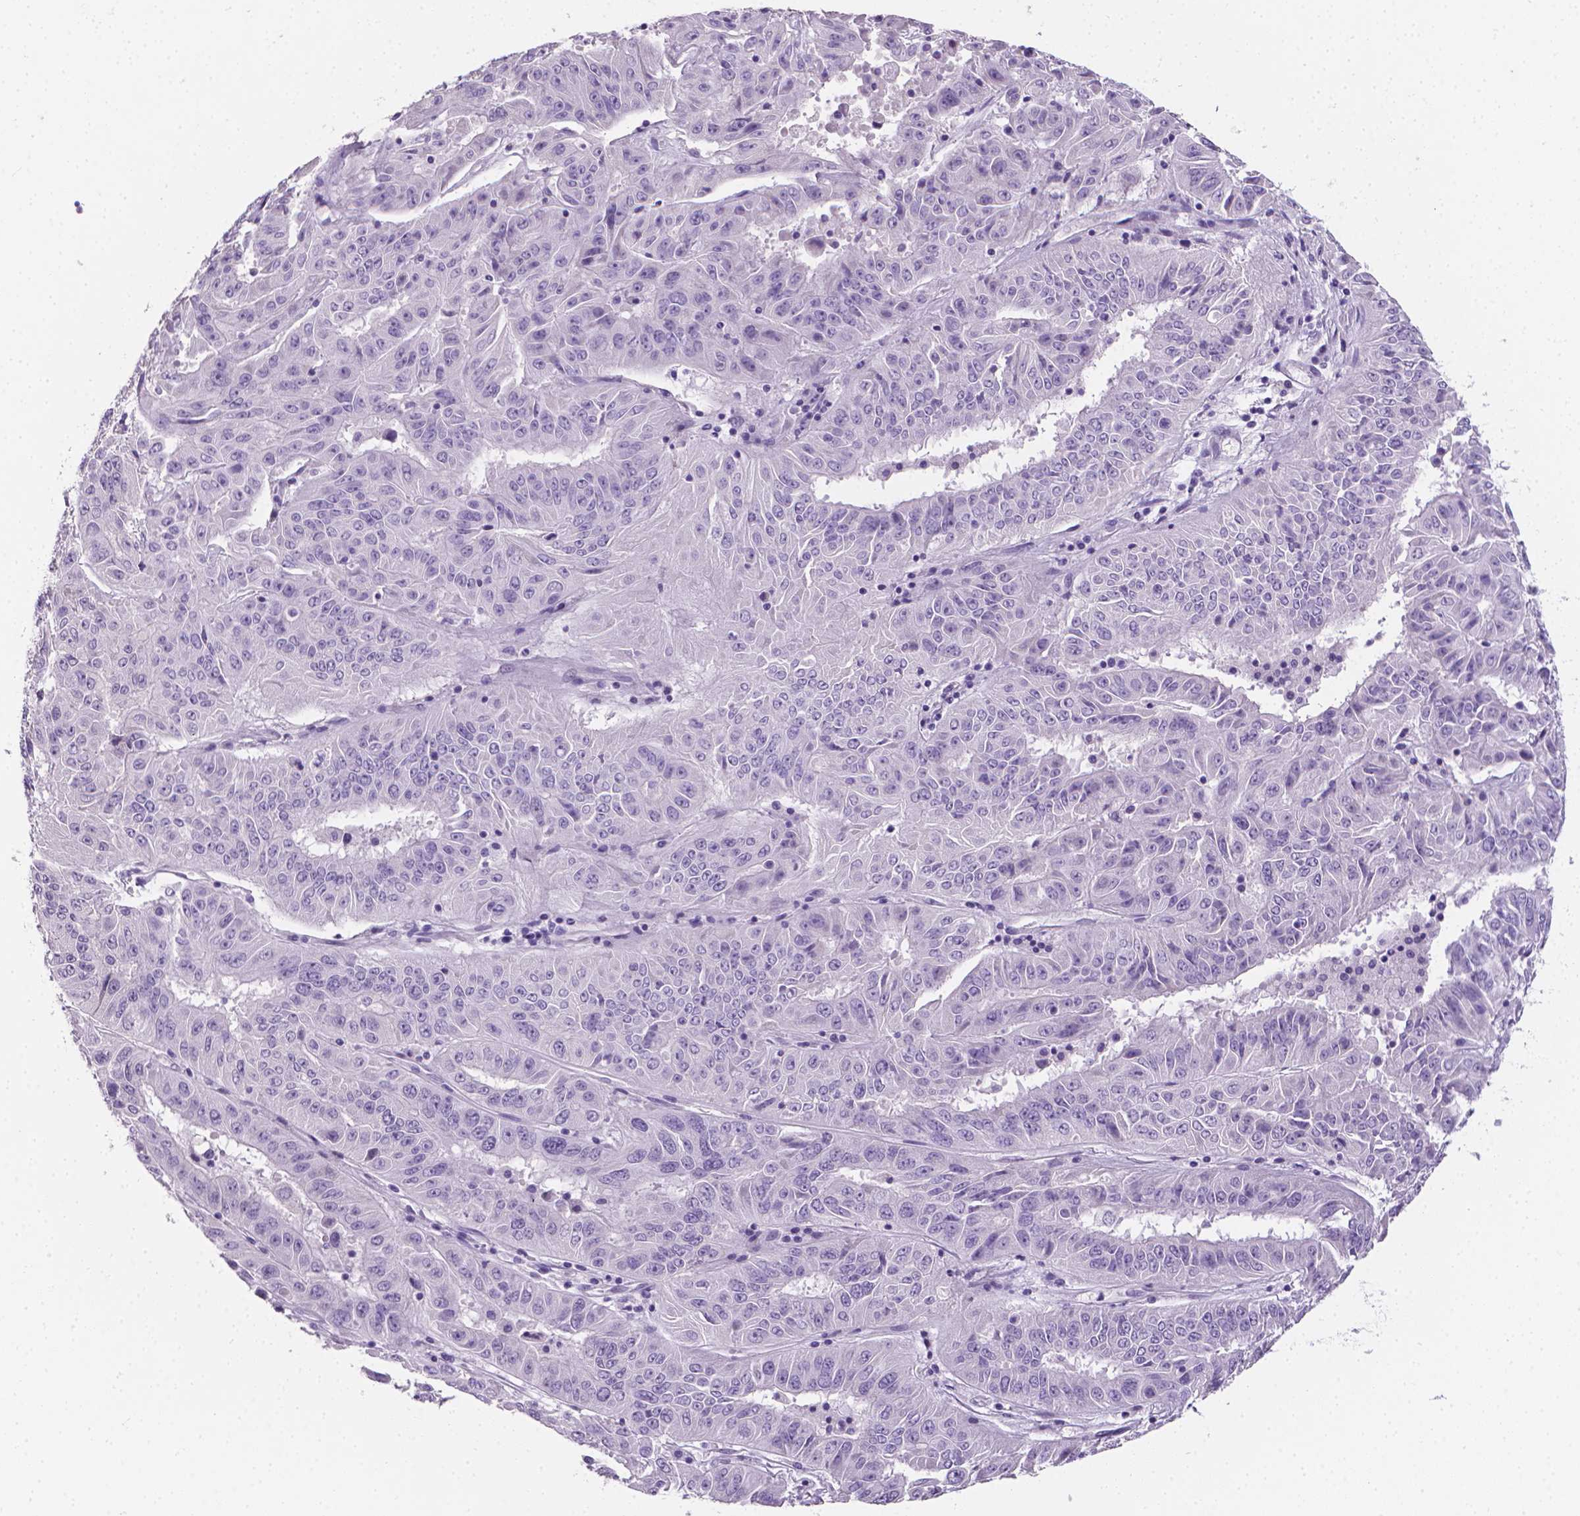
{"staining": {"intensity": "negative", "quantity": "none", "location": "none"}, "tissue": "pancreatic cancer", "cell_type": "Tumor cells", "image_type": "cancer", "snomed": [{"axis": "morphology", "description": "Adenocarcinoma, NOS"}, {"axis": "topography", "description": "Pancreas"}], "caption": "Photomicrograph shows no protein expression in tumor cells of pancreatic adenocarcinoma tissue. Nuclei are stained in blue.", "gene": "XPNPEP2", "patient": {"sex": "male", "age": 63}}